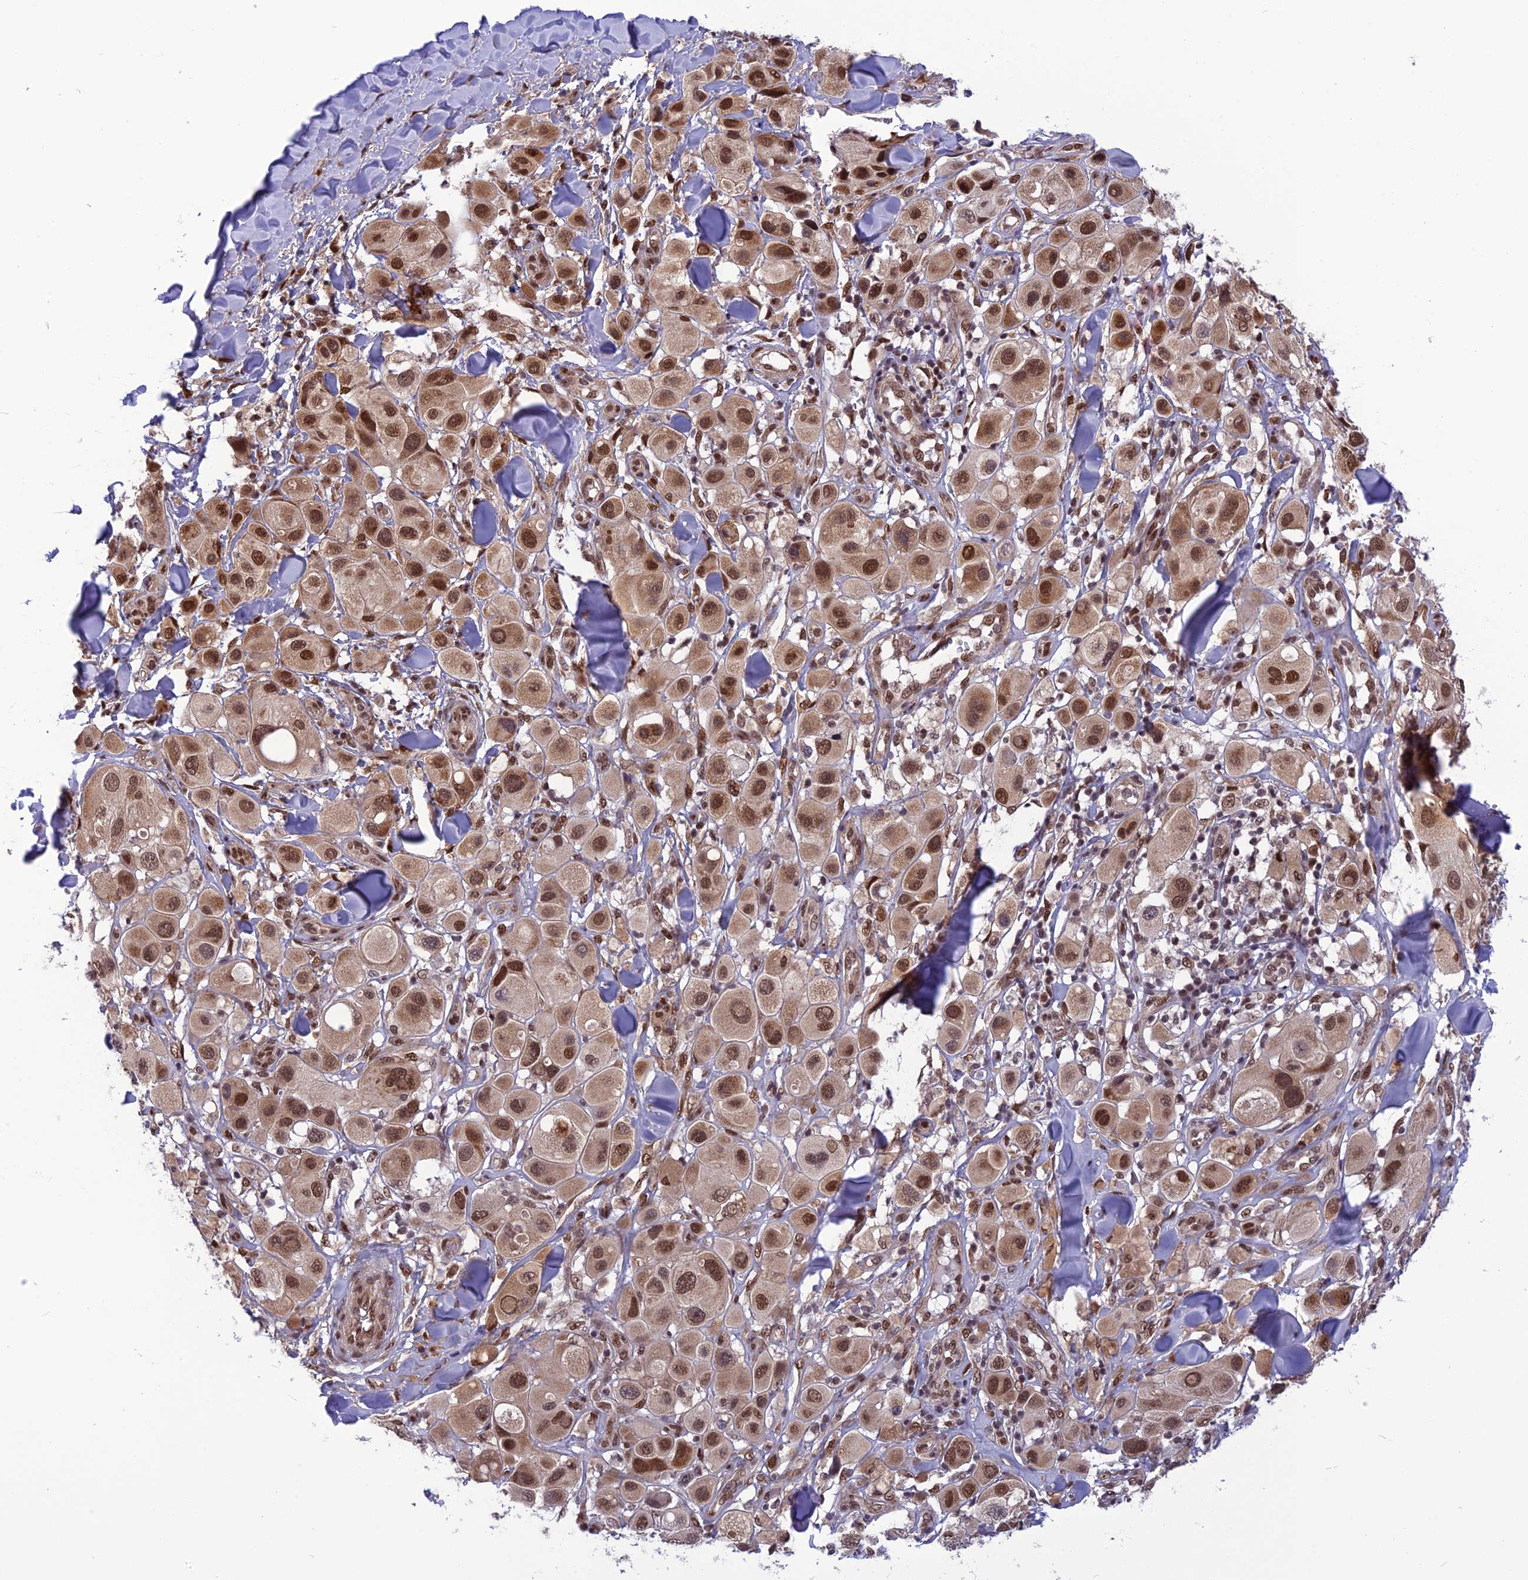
{"staining": {"intensity": "moderate", "quantity": ">75%", "location": "nuclear"}, "tissue": "melanoma", "cell_type": "Tumor cells", "image_type": "cancer", "snomed": [{"axis": "morphology", "description": "Malignant melanoma, Metastatic site"}, {"axis": "topography", "description": "Skin"}], "caption": "A medium amount of moderate nuclear expression is appreciated in approximately >75% of tumor cells in melanoma tissue.", "gene": "RTRAF", "patient": {"sex": "male", "age": 41}}